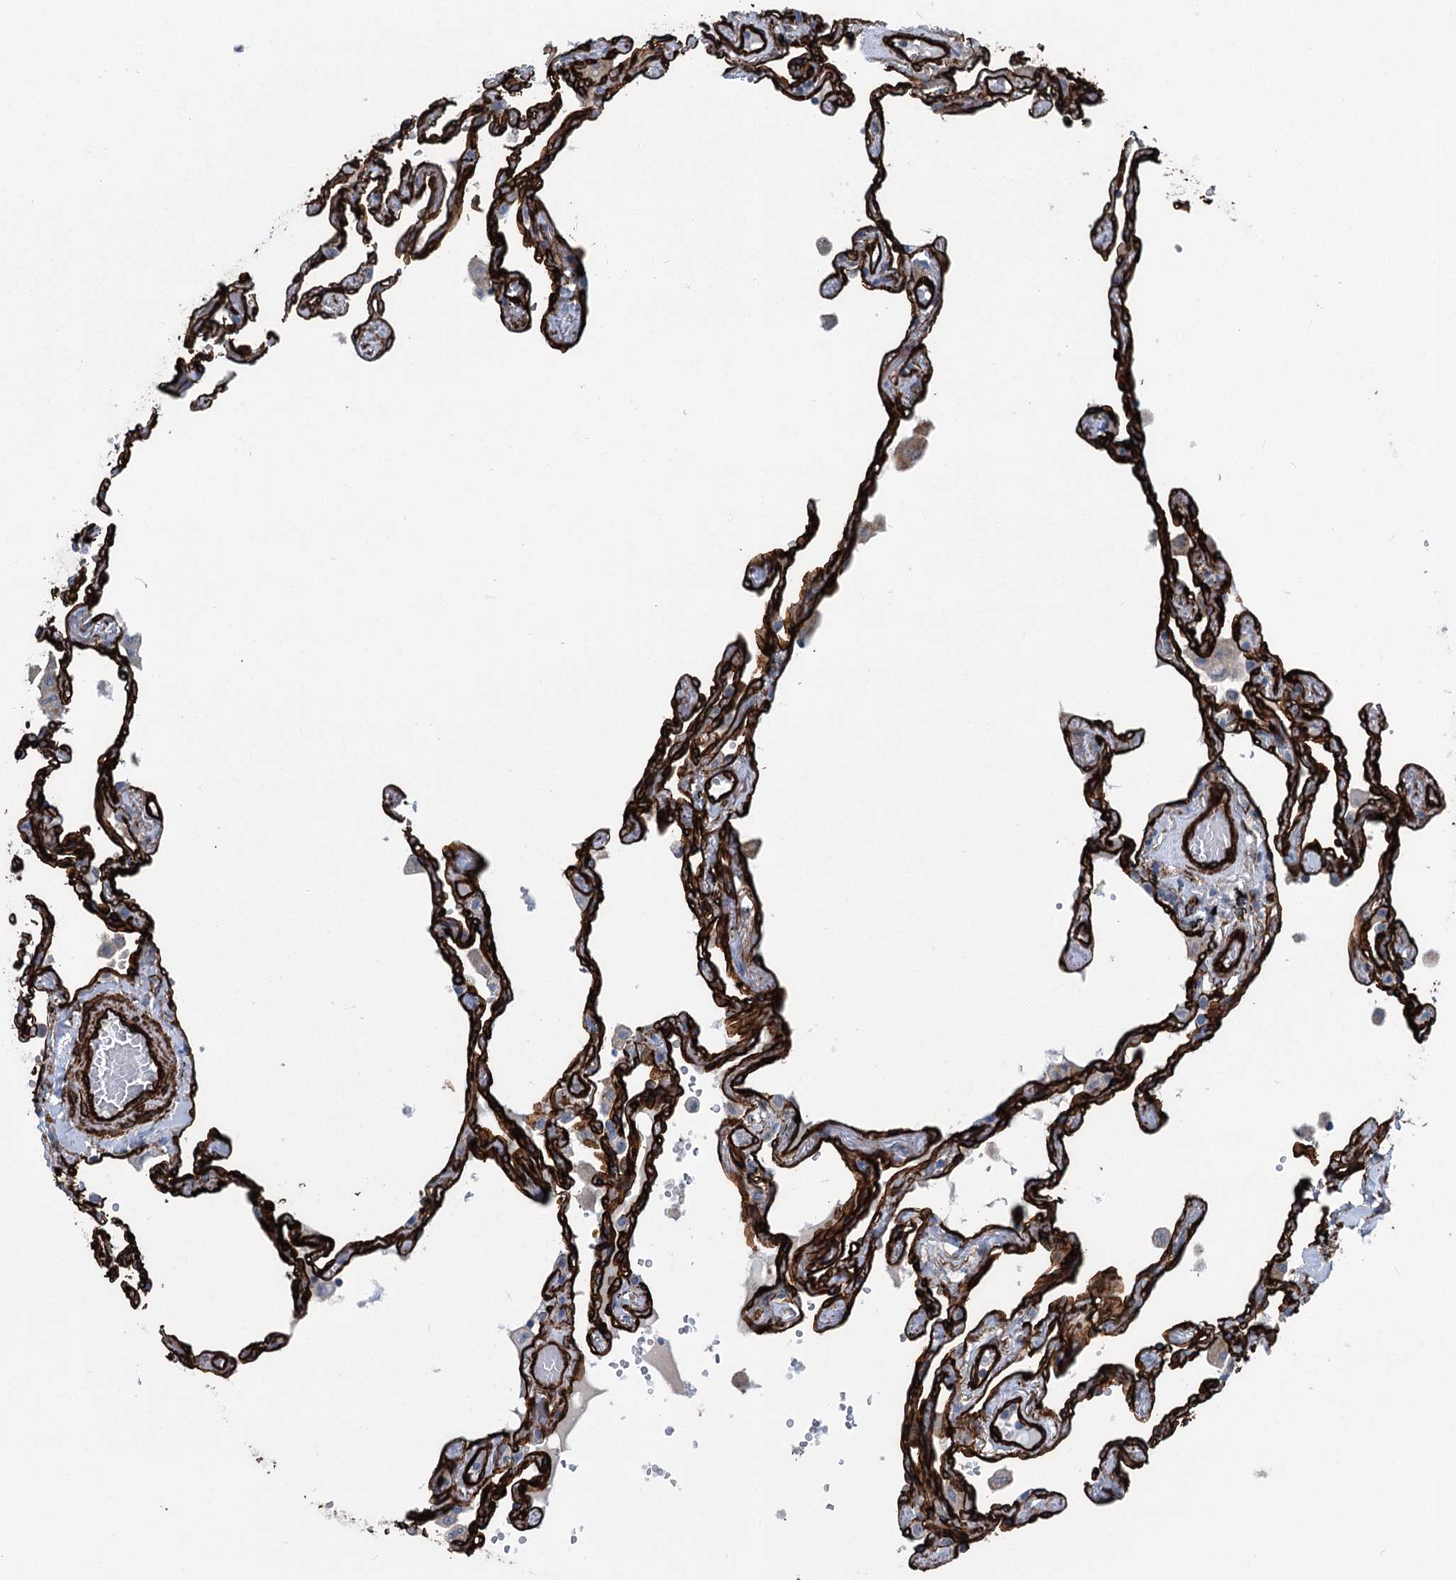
{"staining": {"intensity": "strong", "quantity": ">75%", "location": "cytoplasmic/membranous"}, "tissue": "lung", "cell_type": "Alveolar cells", "image_type": "normal", "snomed": [{"axis": "morphology", "description": "Normal tissue, NOS"}, {"axis": "topography", "description": "Lung"}], "caption": "This micrograph demonstrates immunohistochemistry (IHC) staining of normal lung, with high strong cytoplasmic/membranous staining in about >75% of alveolar cells.", "gene": "IQSEC1", "patient": {"sex": "female", "age": 67}}